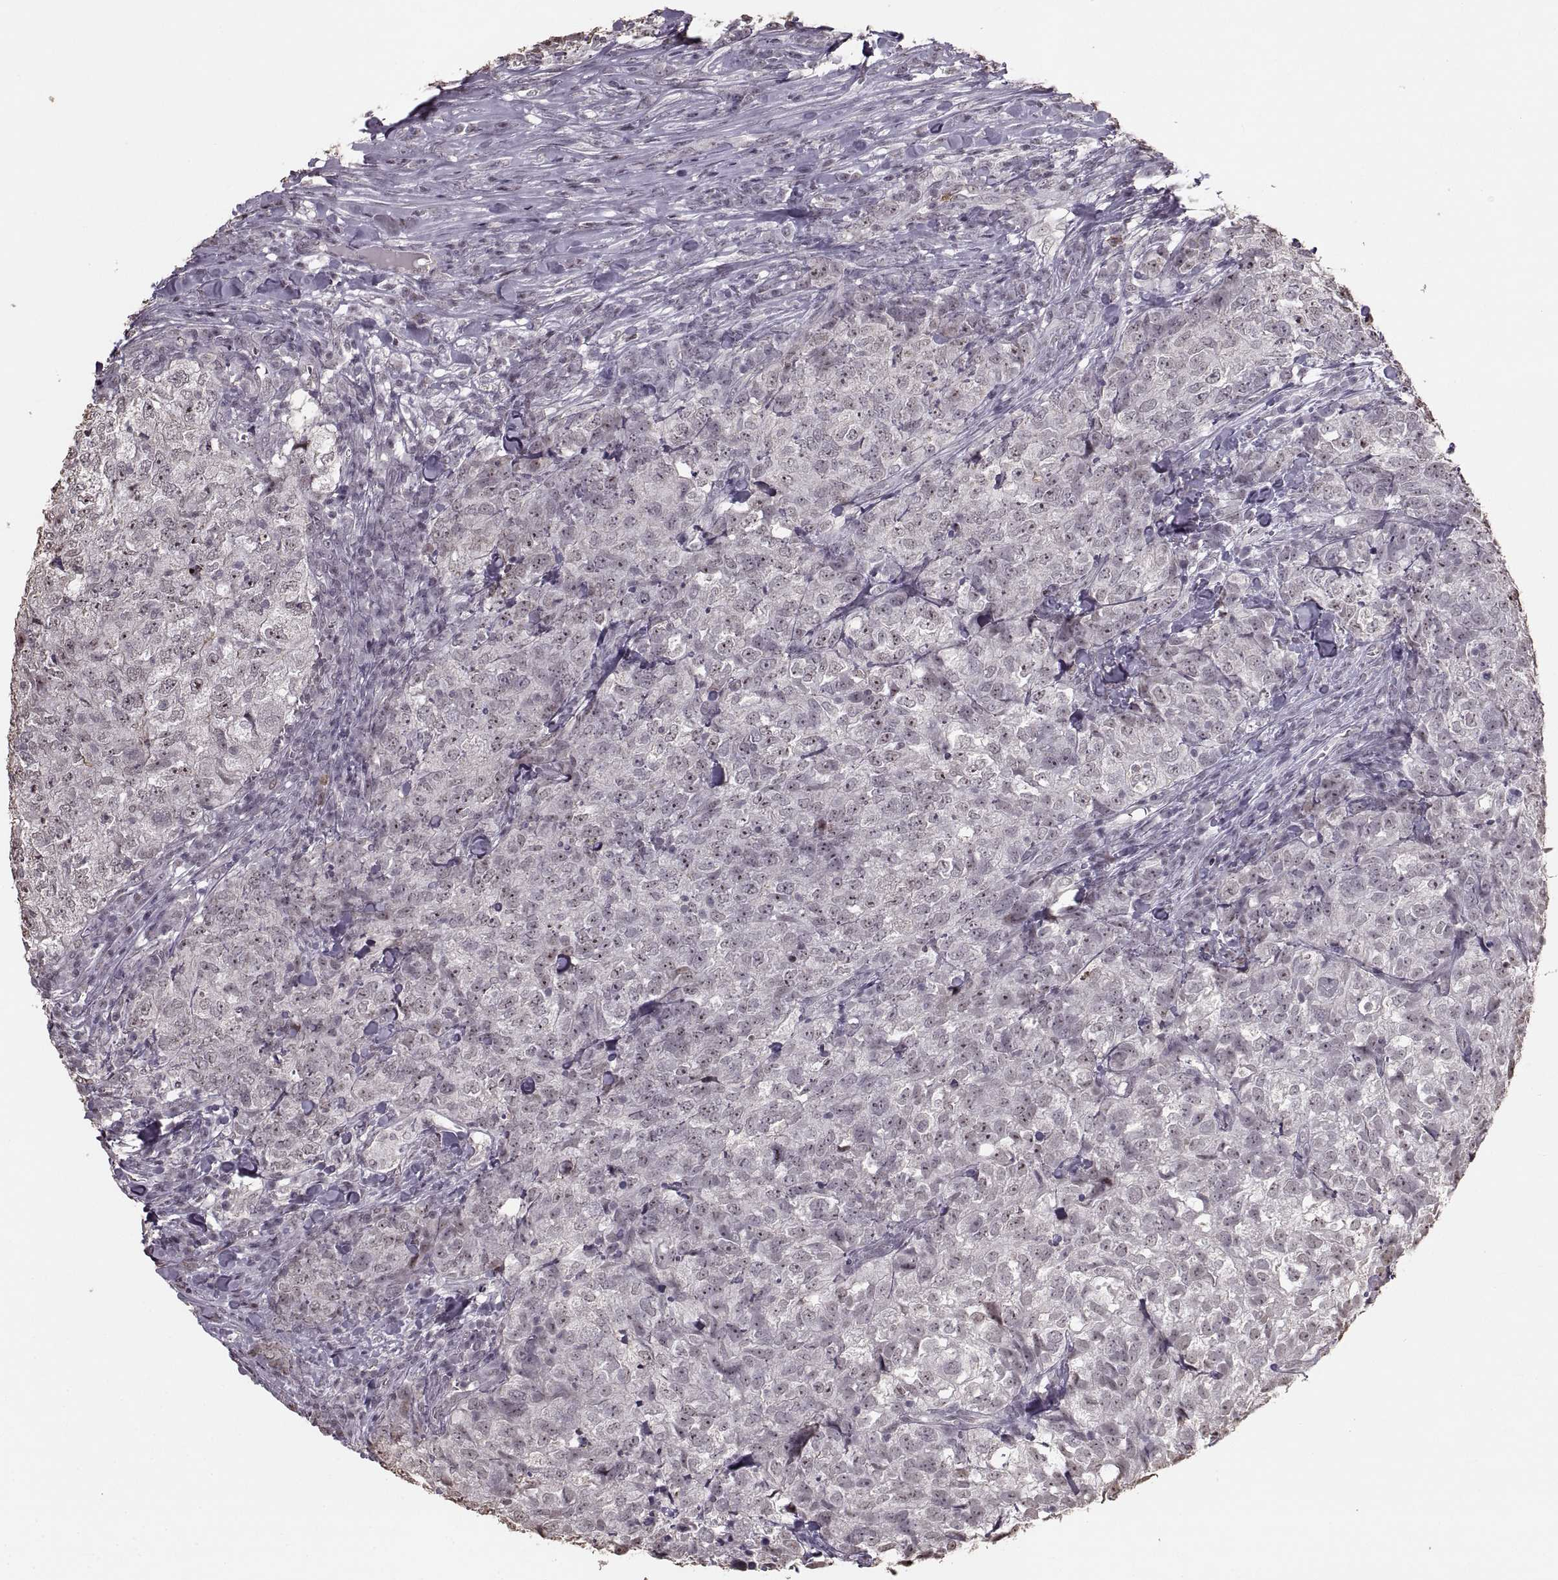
{"staining": {"intensity": "negative", "quantity": "none", "location": "none"}, "tissue": "breast cancer", "cell_type": "Tumor cells", "image_type": "cancer", "snomed": [{"axis": "morphology", "description": "Duct carcinoma"}, {"axis": "topography", "description": "Breast"}], "caption": "Tumor cells are negative for protein expression in human breast cancer (infiltrating ductal carcinoma).", "gene": "PALS1", "patient": {"sex": "female", "age": 30}}